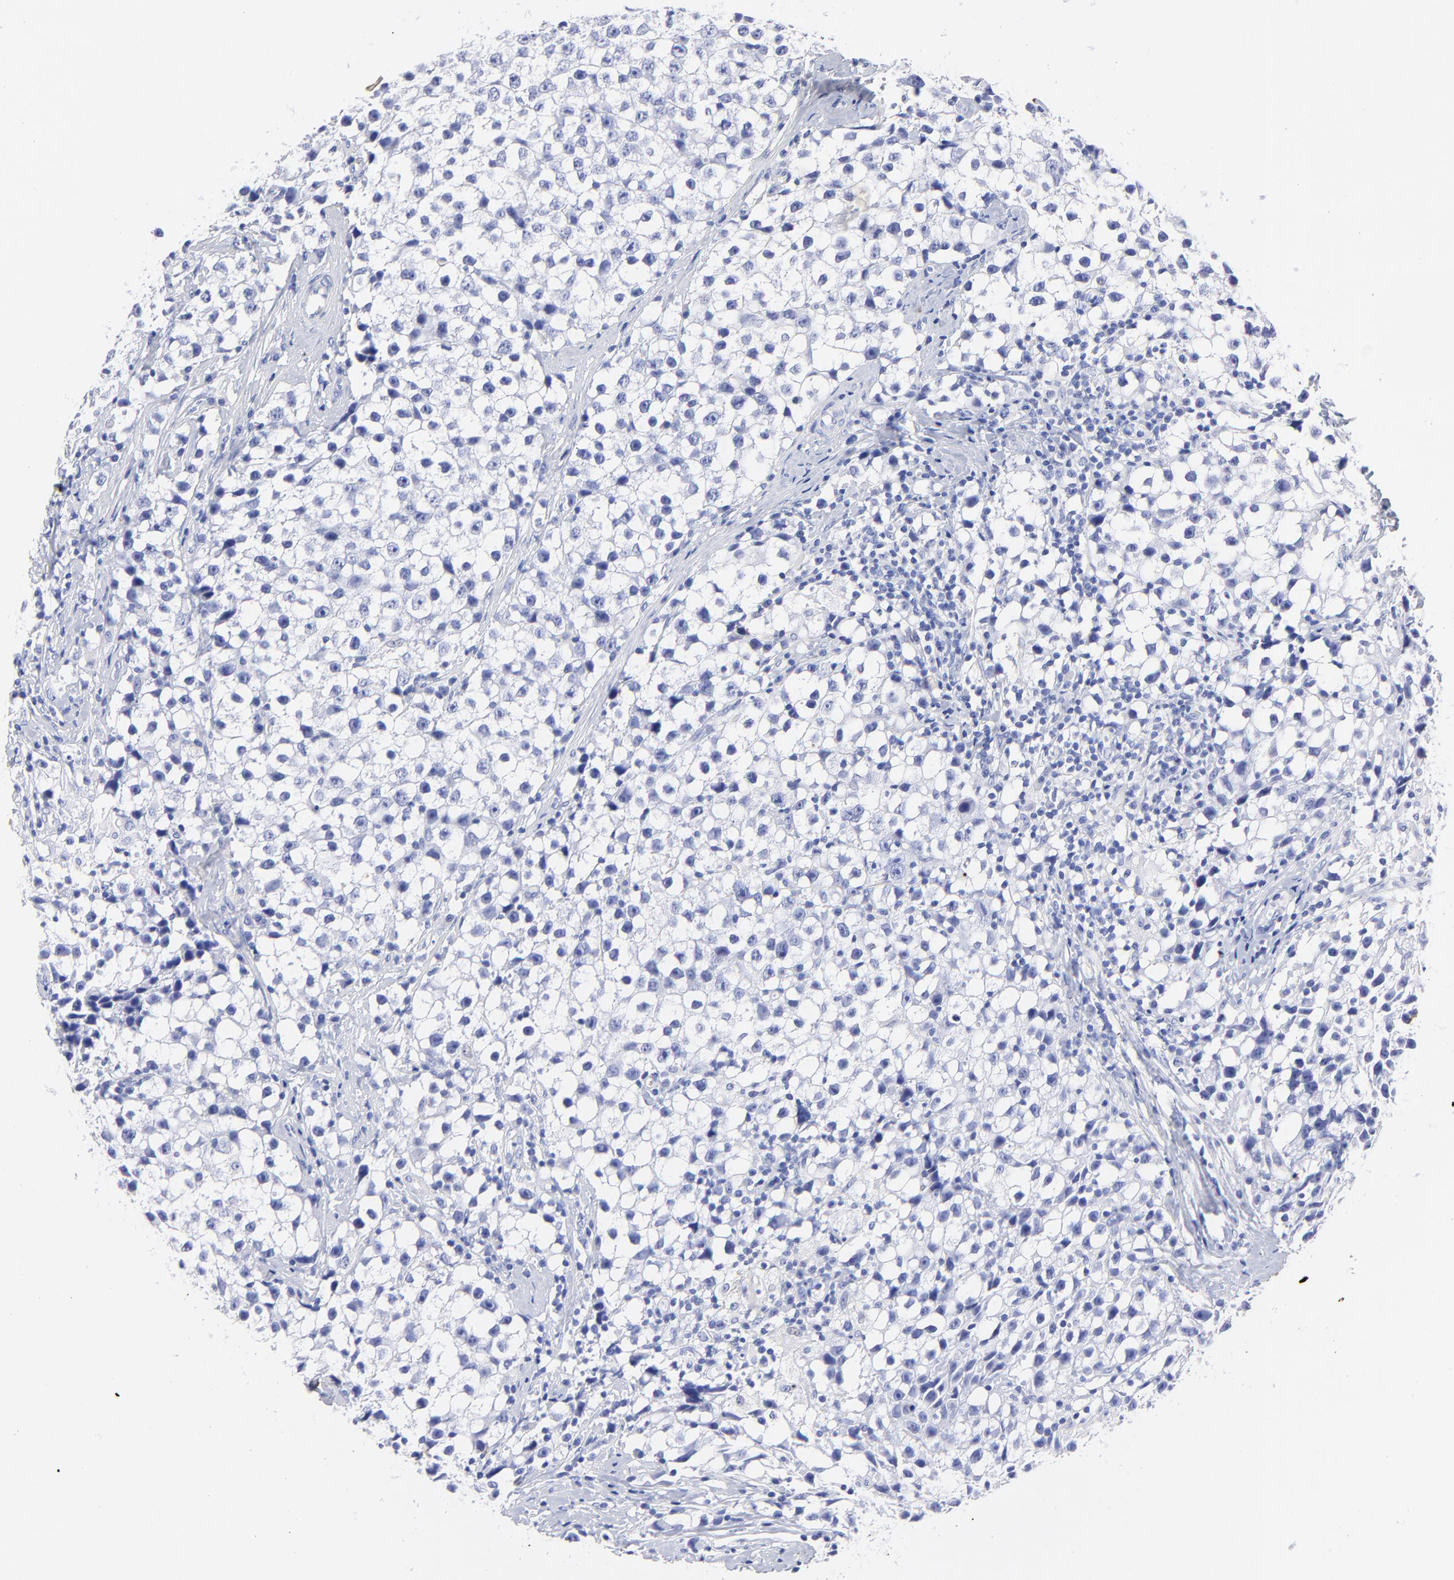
{"staining": {"intensity": "negative", "quantity": "none", "location": "none"}, "tissue": "testis cancer", "cell_type": "Tumor cells", "image_type": "cancer", "snomed": [{"axis": "morphology", "description": "Seminoma, NOS"}, {"axis": "topography", "description": "Testis"}], "caption": "An IHC photomicrograph of seminoma (testis) is shown. There is no staining in tumor cells of seminoma (testis).", "gene": "HORMAD2", "patient": {"sex": "male", "age": 35}}